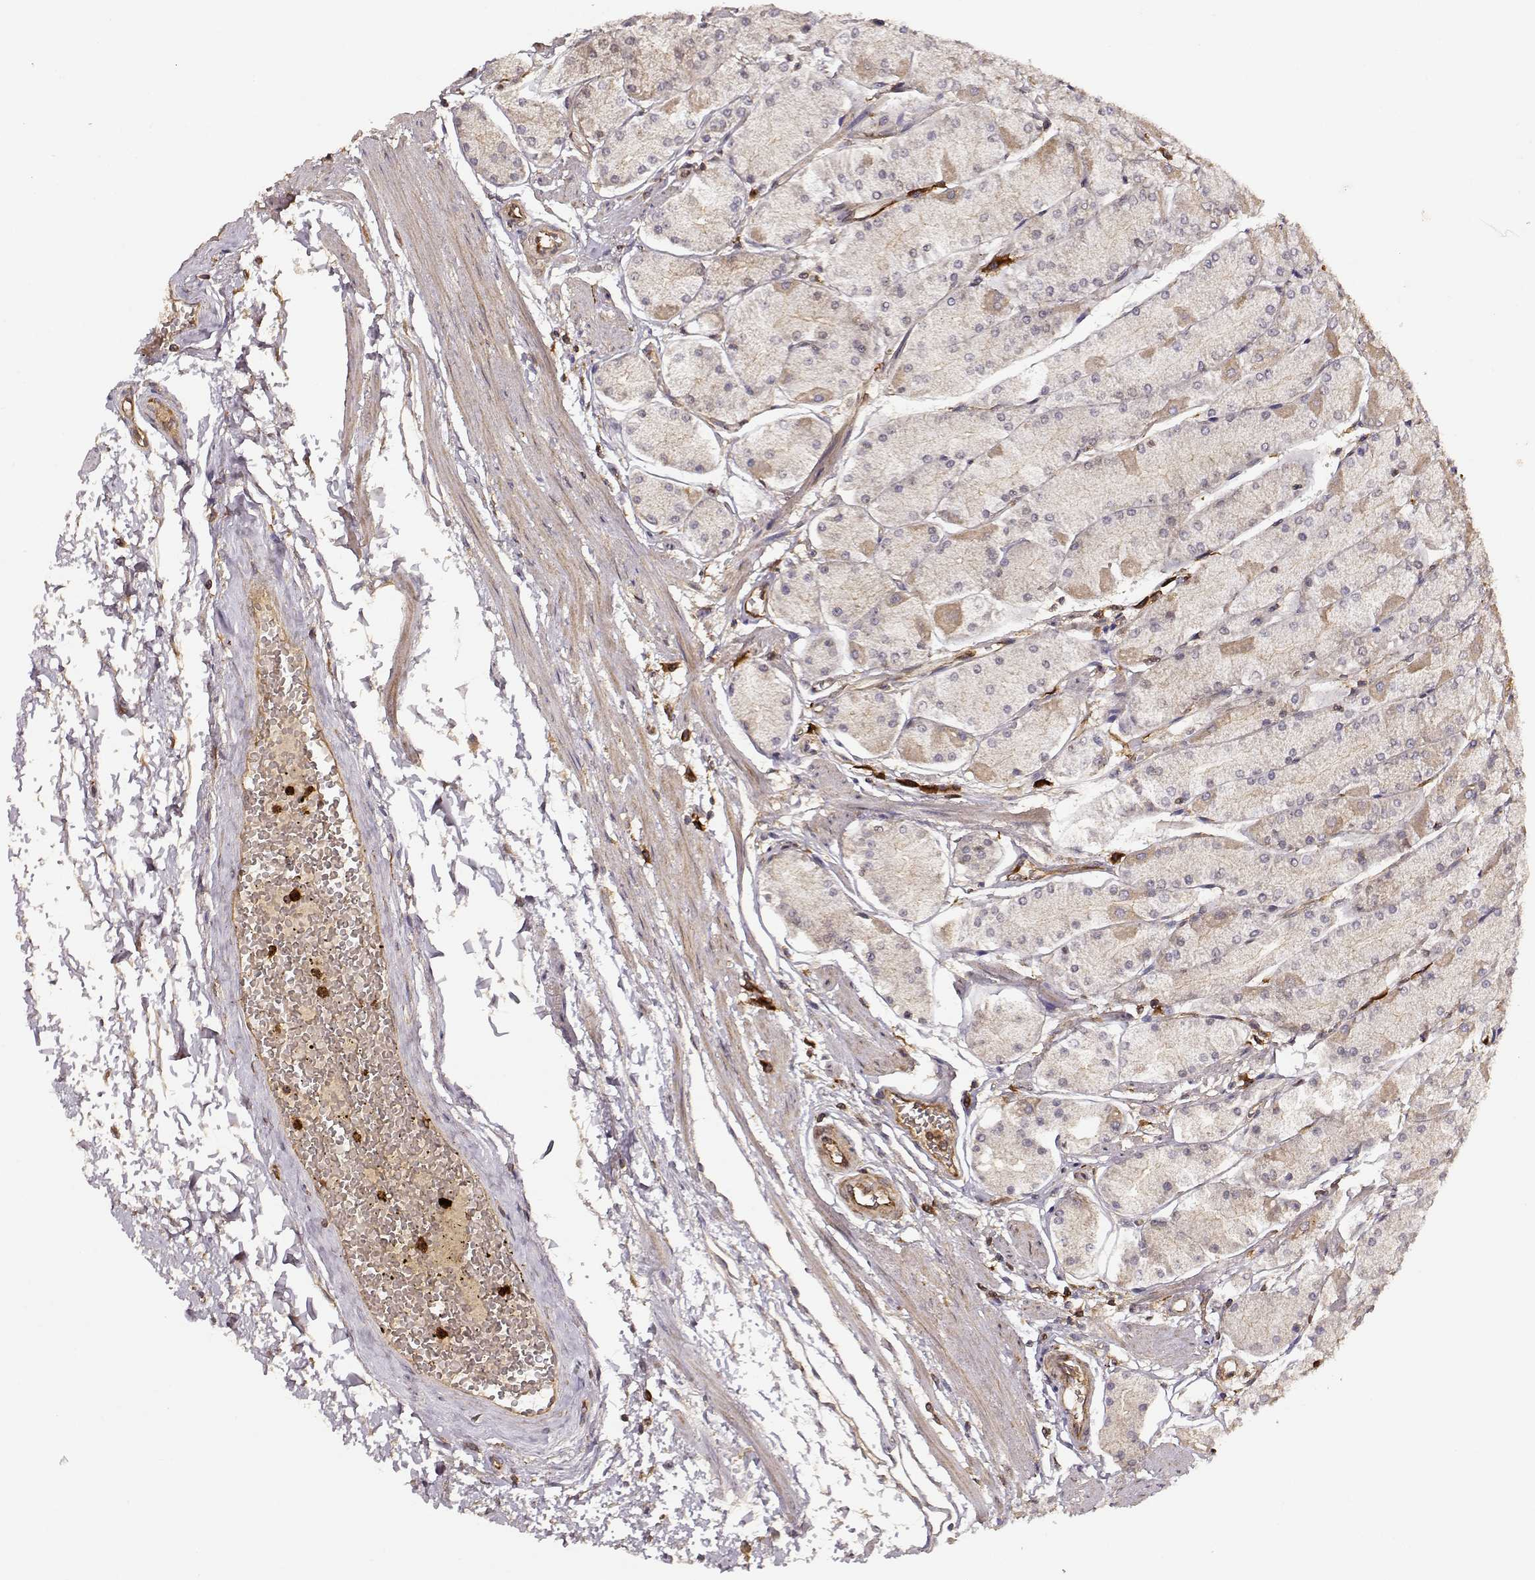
{"staining": {"intensity": "weak", "quantity": "25%-75%", "location": "cytoplasmic/membranous"}, "tissue": "stomach", "cell_type": "Glandular cells", "image_type": "normal", "snomed": [{"axis": "morphology", "description": "Normal tissue, NOS"}, {"axis": "topography", "description": "Stomach, upper"}], "caption": "Immunohistochemistry photomicrograph of benign stomach stained for a protein (brown), which reveals low levels of weak cytoplasmic/membranous staining in about 25%-75% of glandular cells.", "gene": "ARHGEF2", "patient": {"sex": "male", "age": 60}}